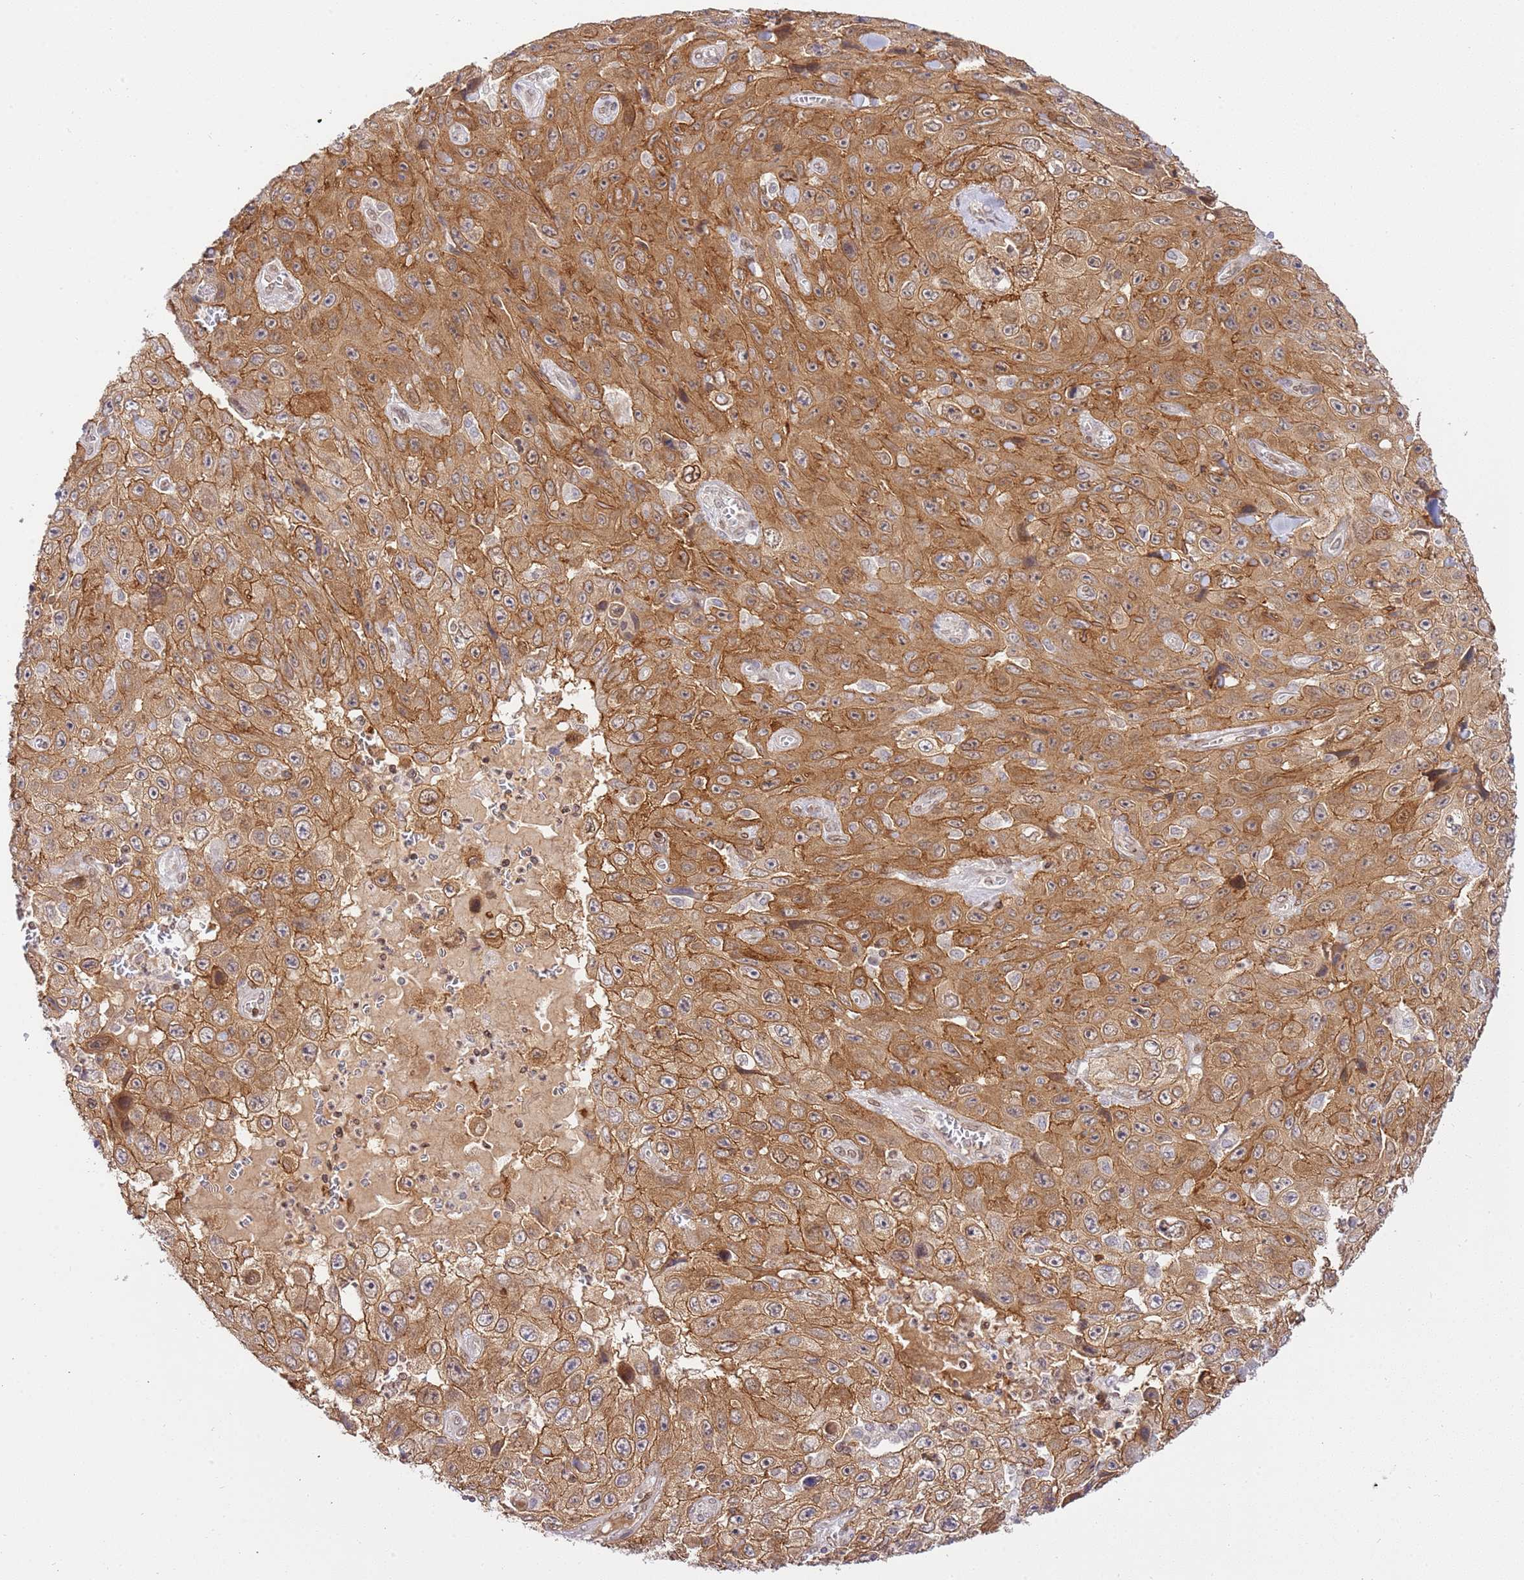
{"staining": {"intensity": "moderate", "quantity": ">75%", "location": "cytoplasmic/membranous"}, "tissue": "skin cancer", "cell_type": "Tumor cells", "image_type": "cancer", "snomed": [{"axis": "morphology", "description": "Squamous cell carcinoma, NOS"}, {"axis": "topography", "description": "Skin"}], "caption": "This histopathology image displays IHC staining of human skin squamous cell carcinoma, with medium moderate cytoplasmic/membranous staining in approximately >75% of tumor cells.", "gene": "TRIM37", "patient": {"sex": "male", "age": 82}}